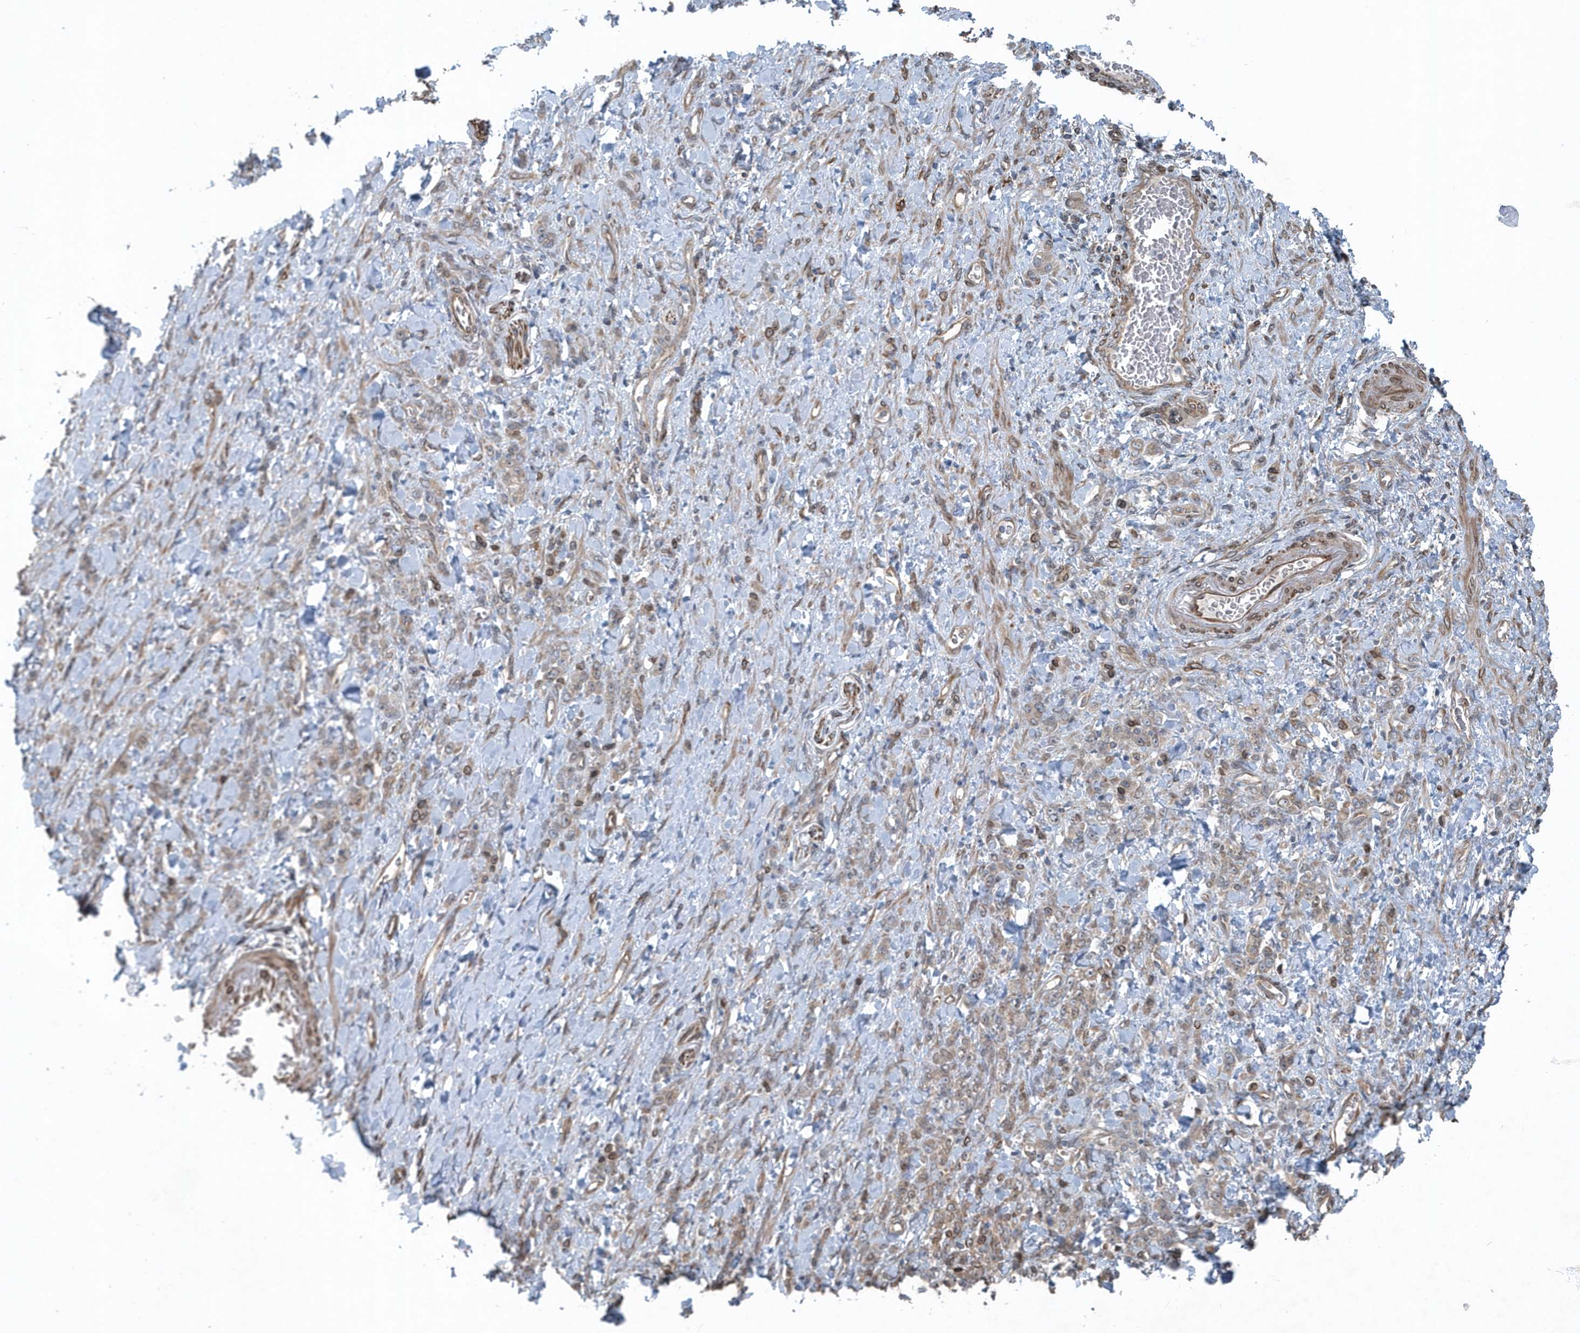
{"staining": {"intensity": "weak", "quantity": ">75%", "location": "cytoplasmic/membranous"}, "tissue": "stomach cancer", "cell_type": "Tumor cells", "image_type": "cancer", "snomed": [{"axis": "morphology", "description": "Normal tissue, NOS"}, {"axis": "morphology", "description": "Adenocarcinoma, NOS"}, {"axis": "topography", "description": "Stomach"}], "caption": "An IHC micrograph of tumor tissue is shown. Protein staining in brown highlights weak cytoplasmic/membranous positivity in stomach adenocarcinoma within tumor cells.", "gene": "MCC", "patient": {"sex": "male", "age": 82}}